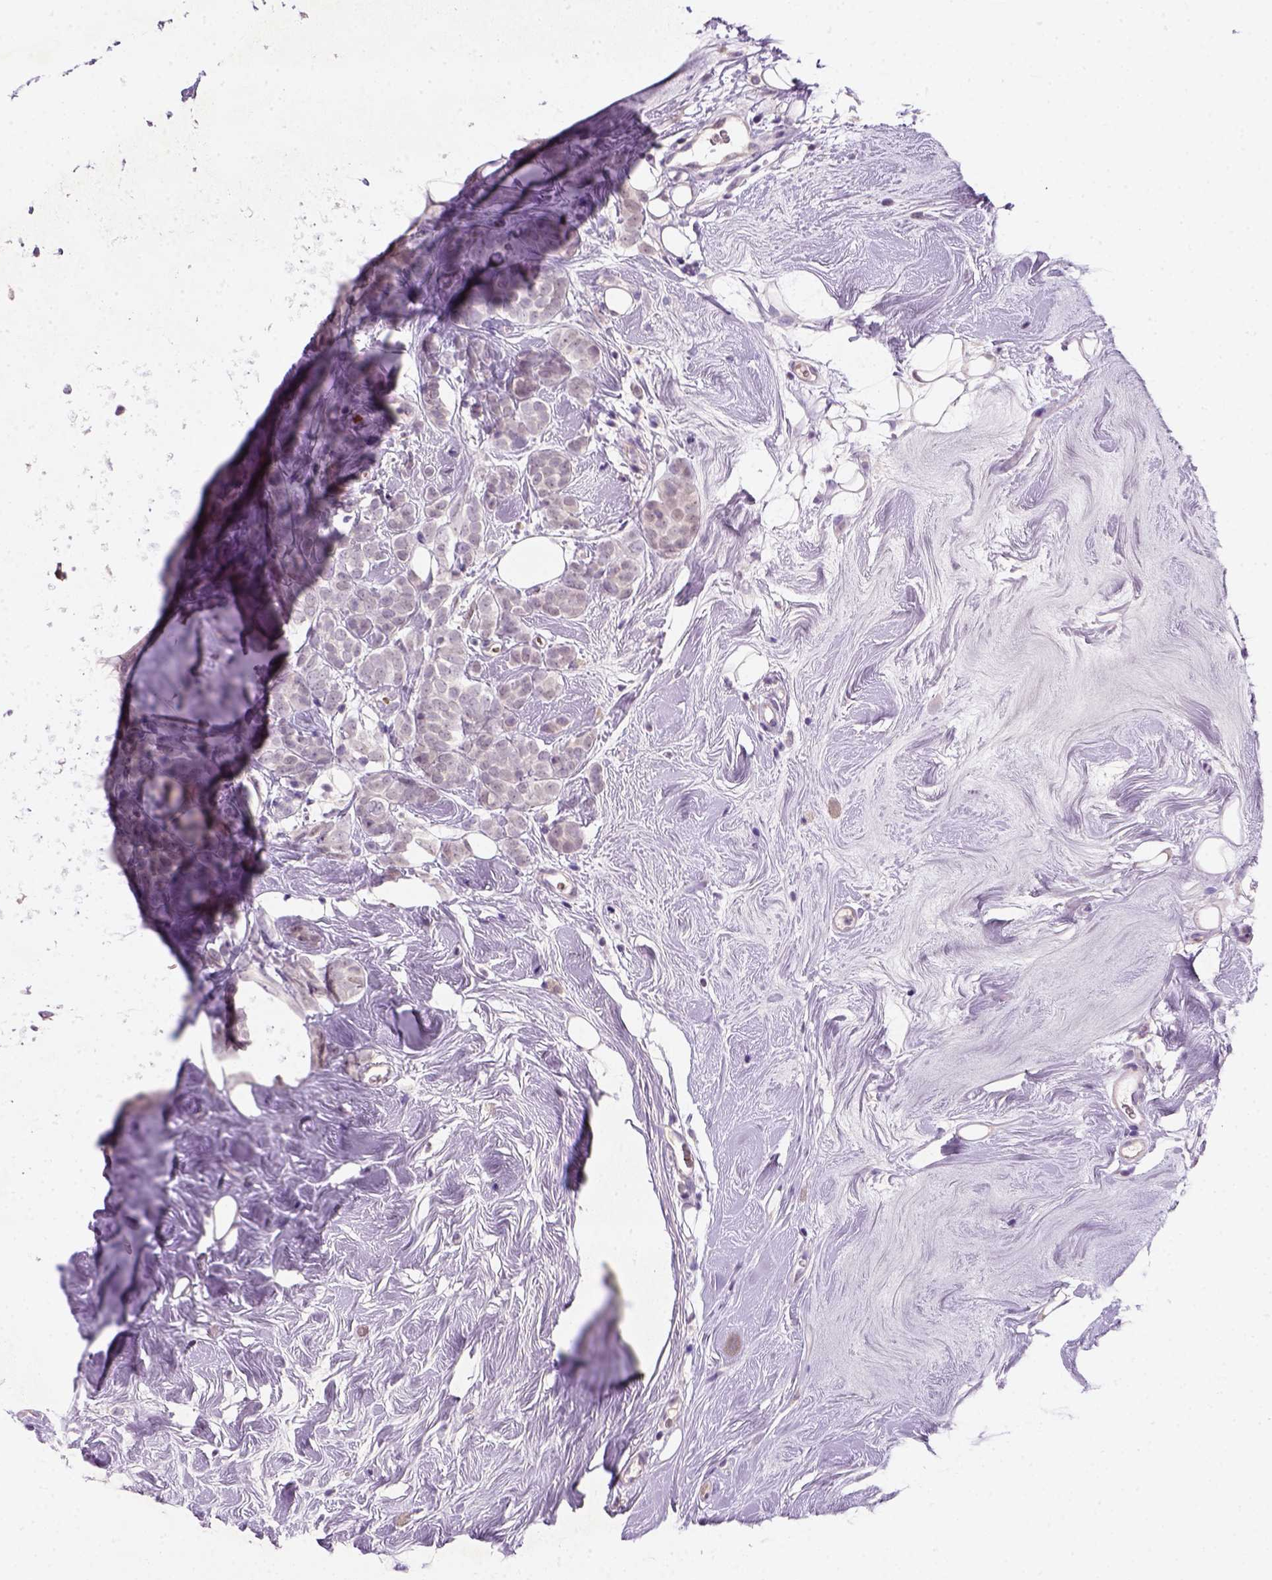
{"staining": {"intensity": "negative", "quantity": "none", "location": "none"}, "tissue": "breast cancer", "cell_type": "Tumor cells", "image_type": "cancer", "snomed": [{"axis": "morphology", "description": "Lobular carcinoma"}, {"axis": "topography", "description": "Breast"}], "caption": "A histopathology image of human lobular carcinoma (breast) is negative for staining in tumor cells.", "gene": "ZMAT4", "patient": {"sex": "female", "age": 49}}